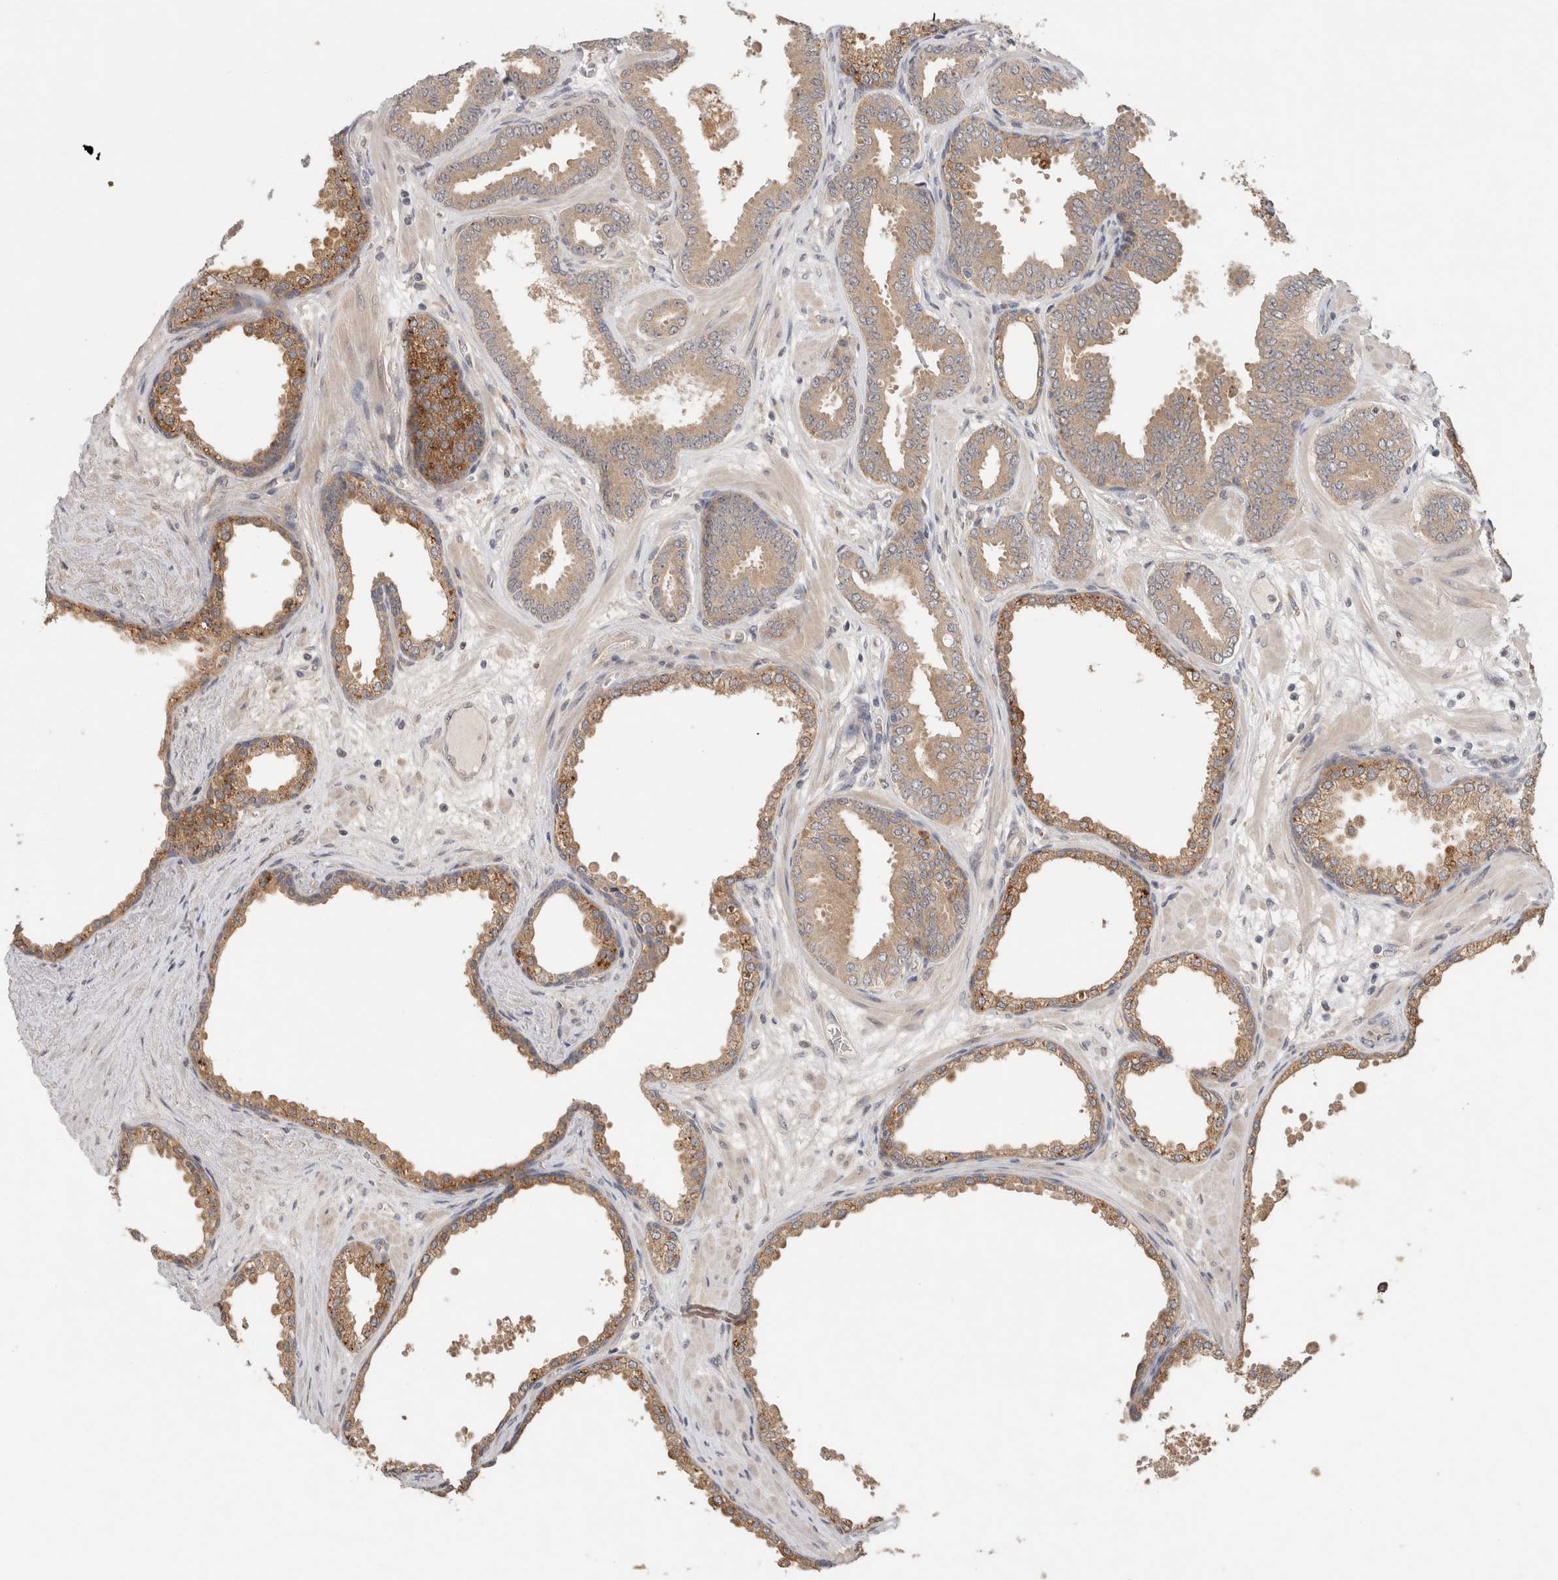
{"staining": {"intensity": "weak", "quantity": "25%-75%", "location": "cytoplasmic/membranous"}, "tissue": "prostate cancer", "cell_type": "Tumor cells", "image_type": "cancer", "snomed": [{"axis": "morphology", "description": "Adenocarcinoma, Low grade"}, {"axis": "topography", "description": "Prostate"}], "caption": "Prostate cancer (low-grade adenocarcinoma) stained with immunohistochemistry (IHC) demonstrates weak cytoplasmic/membranous expression in approximately 25%-75% of tumor cells. (DAB IHC, brown staining for protein, blue staining for nuclei).", "gene": "SGK1", "patient": {"sex": "male", "age": 62}}